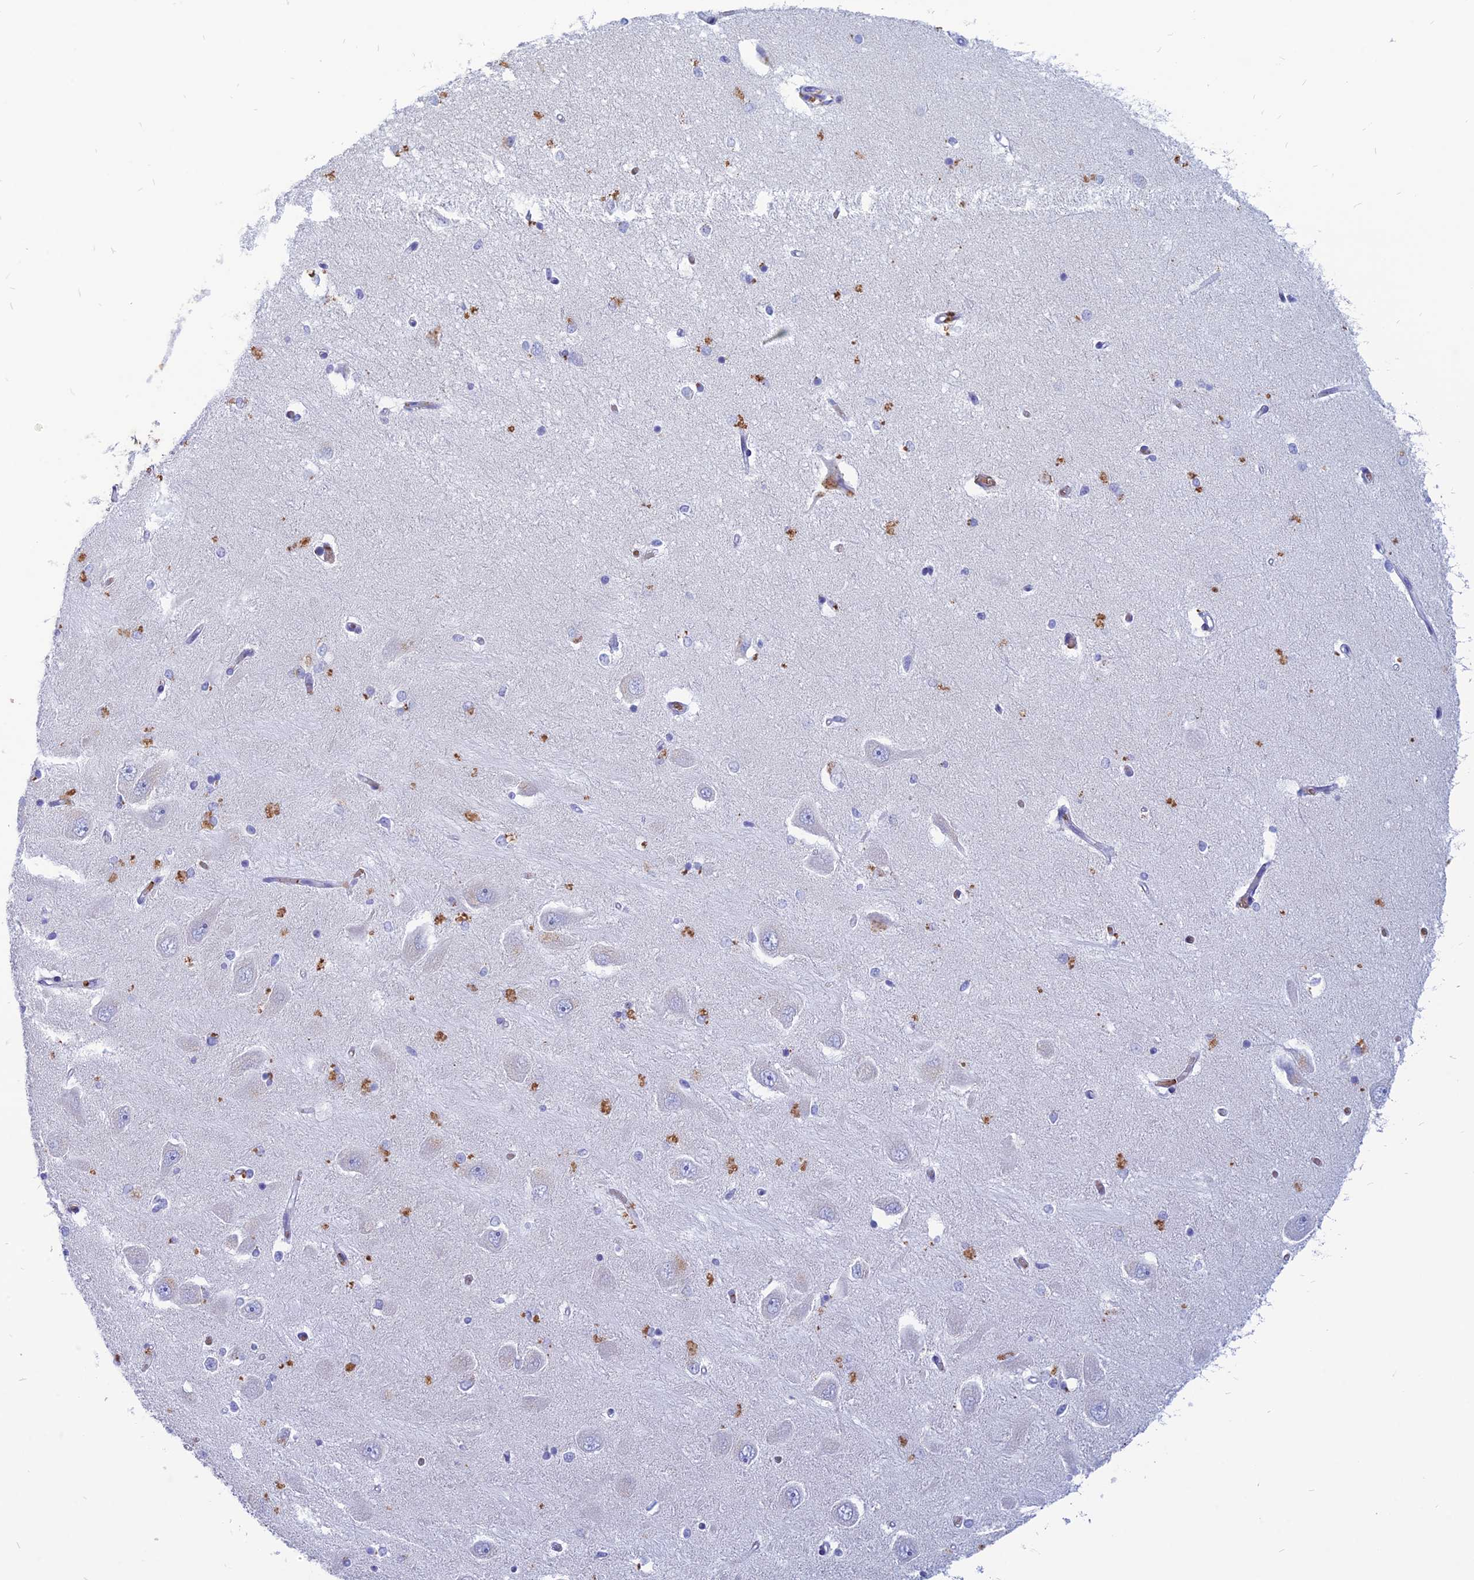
{"staining": {"intensity": "negative", "quantity": "none", "location": "none"}, "tissue": "hippocampus", "cell_type": "Glial cells", "image_type": "normal", "snomed": [{"axis": "morphology", "description": "Normal tissue, NOS"}, {"axis": "topography", "description": "Hippocampus"}], "caption": "Immunohistochemical staining of benign hippocampus demonstrates no significant staining in glial cells.", "gene": "HHAT", "patient": {"sex": "male", "age": 45}}